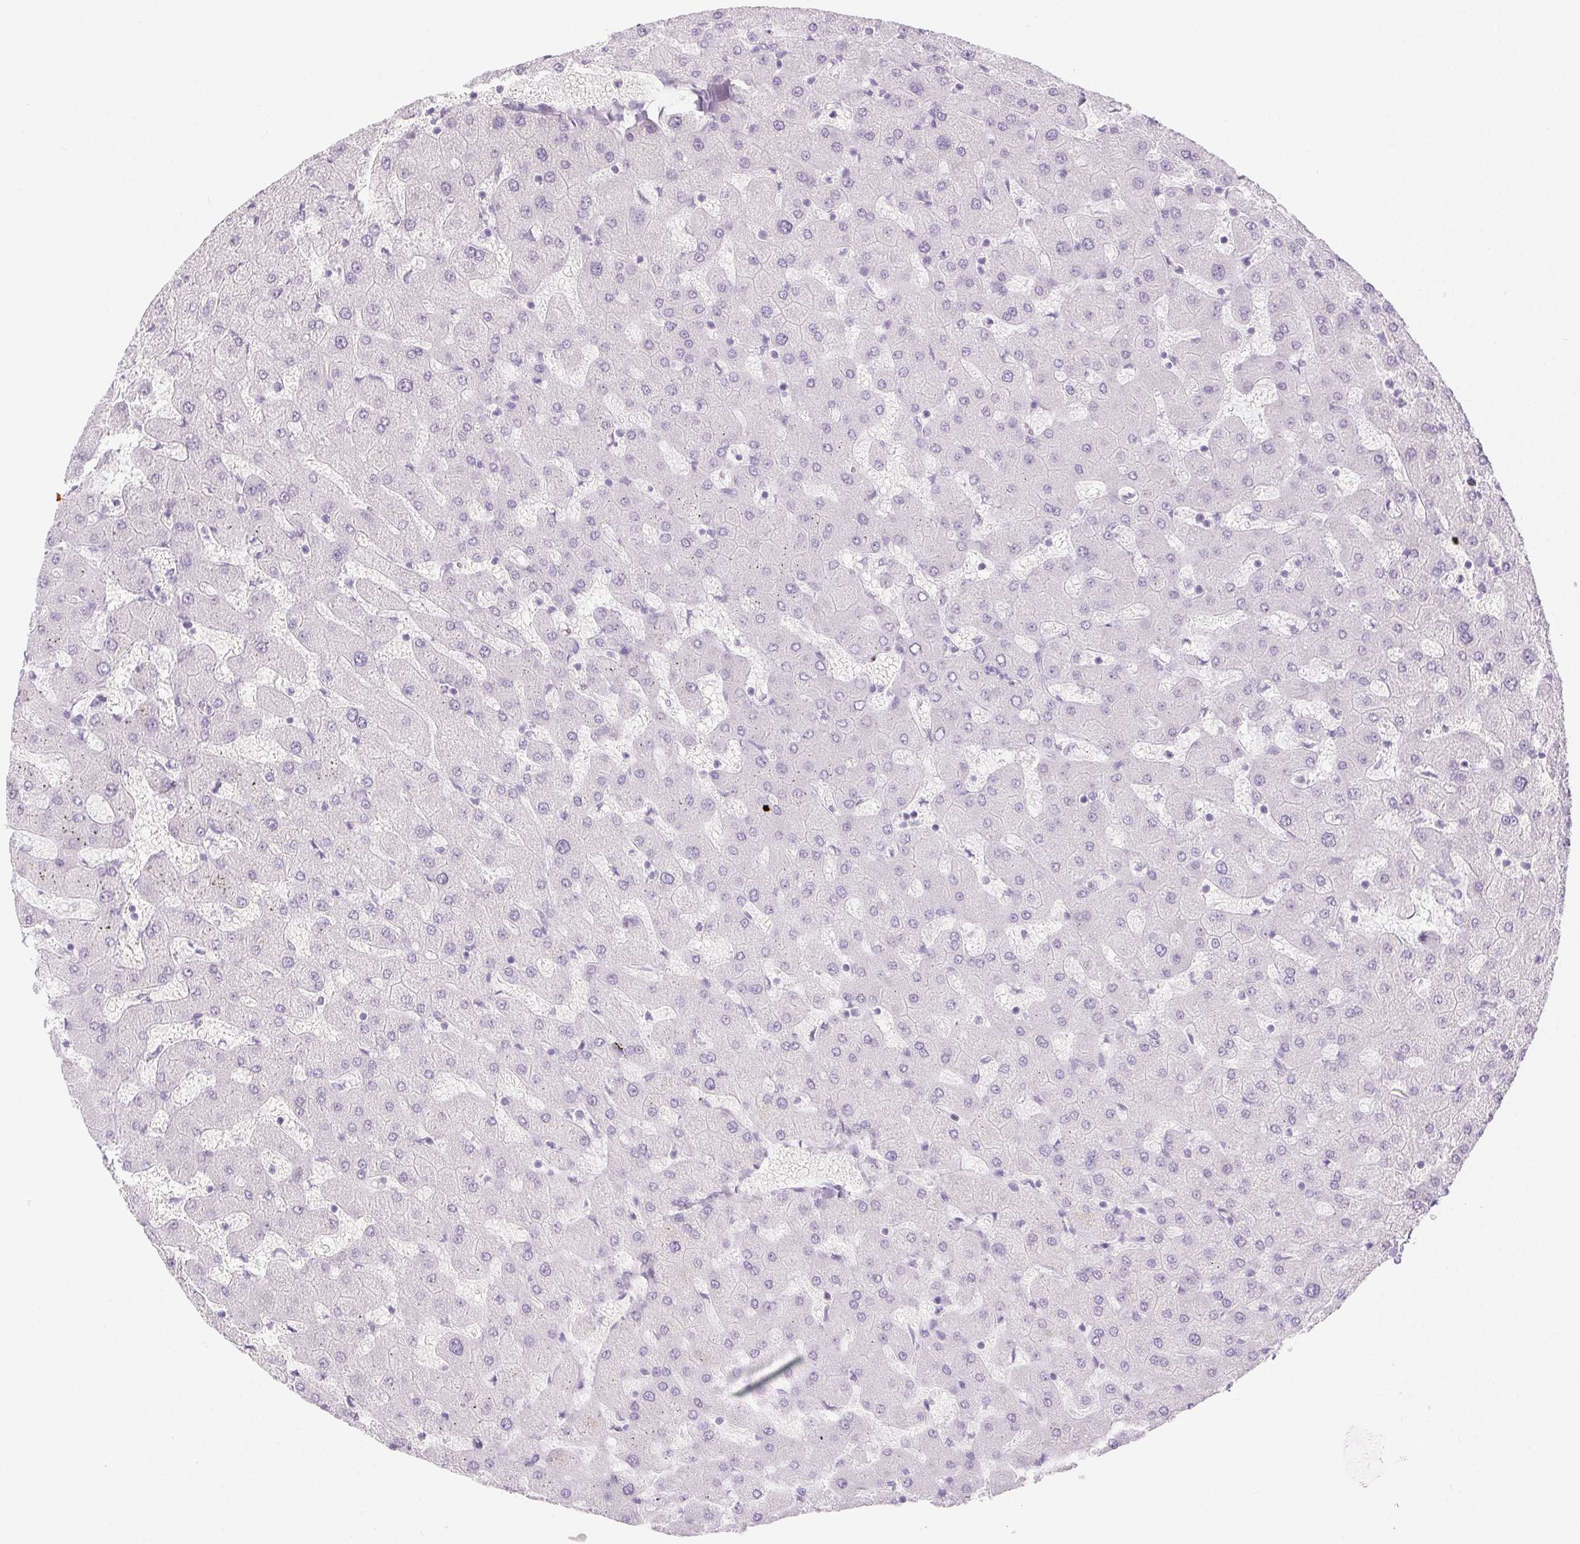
{"staining": {"intensity": "negative", "quantity": "none", "location": "none"}, "tissue": "liver", "cell_type": "Cholangiocytes", "image_type": "normal", "snomed": [{"axis": "morphology", "description": "Normal tissue, NOS"}, {"axis": "topography", "description": "Liver"}], "caption": "Immunohistochemistry (IHC) of normal liver displays no staining in cholangiocytes.", "gene": "SPRR3", "patient": {"sex": "female", "age": 63}}